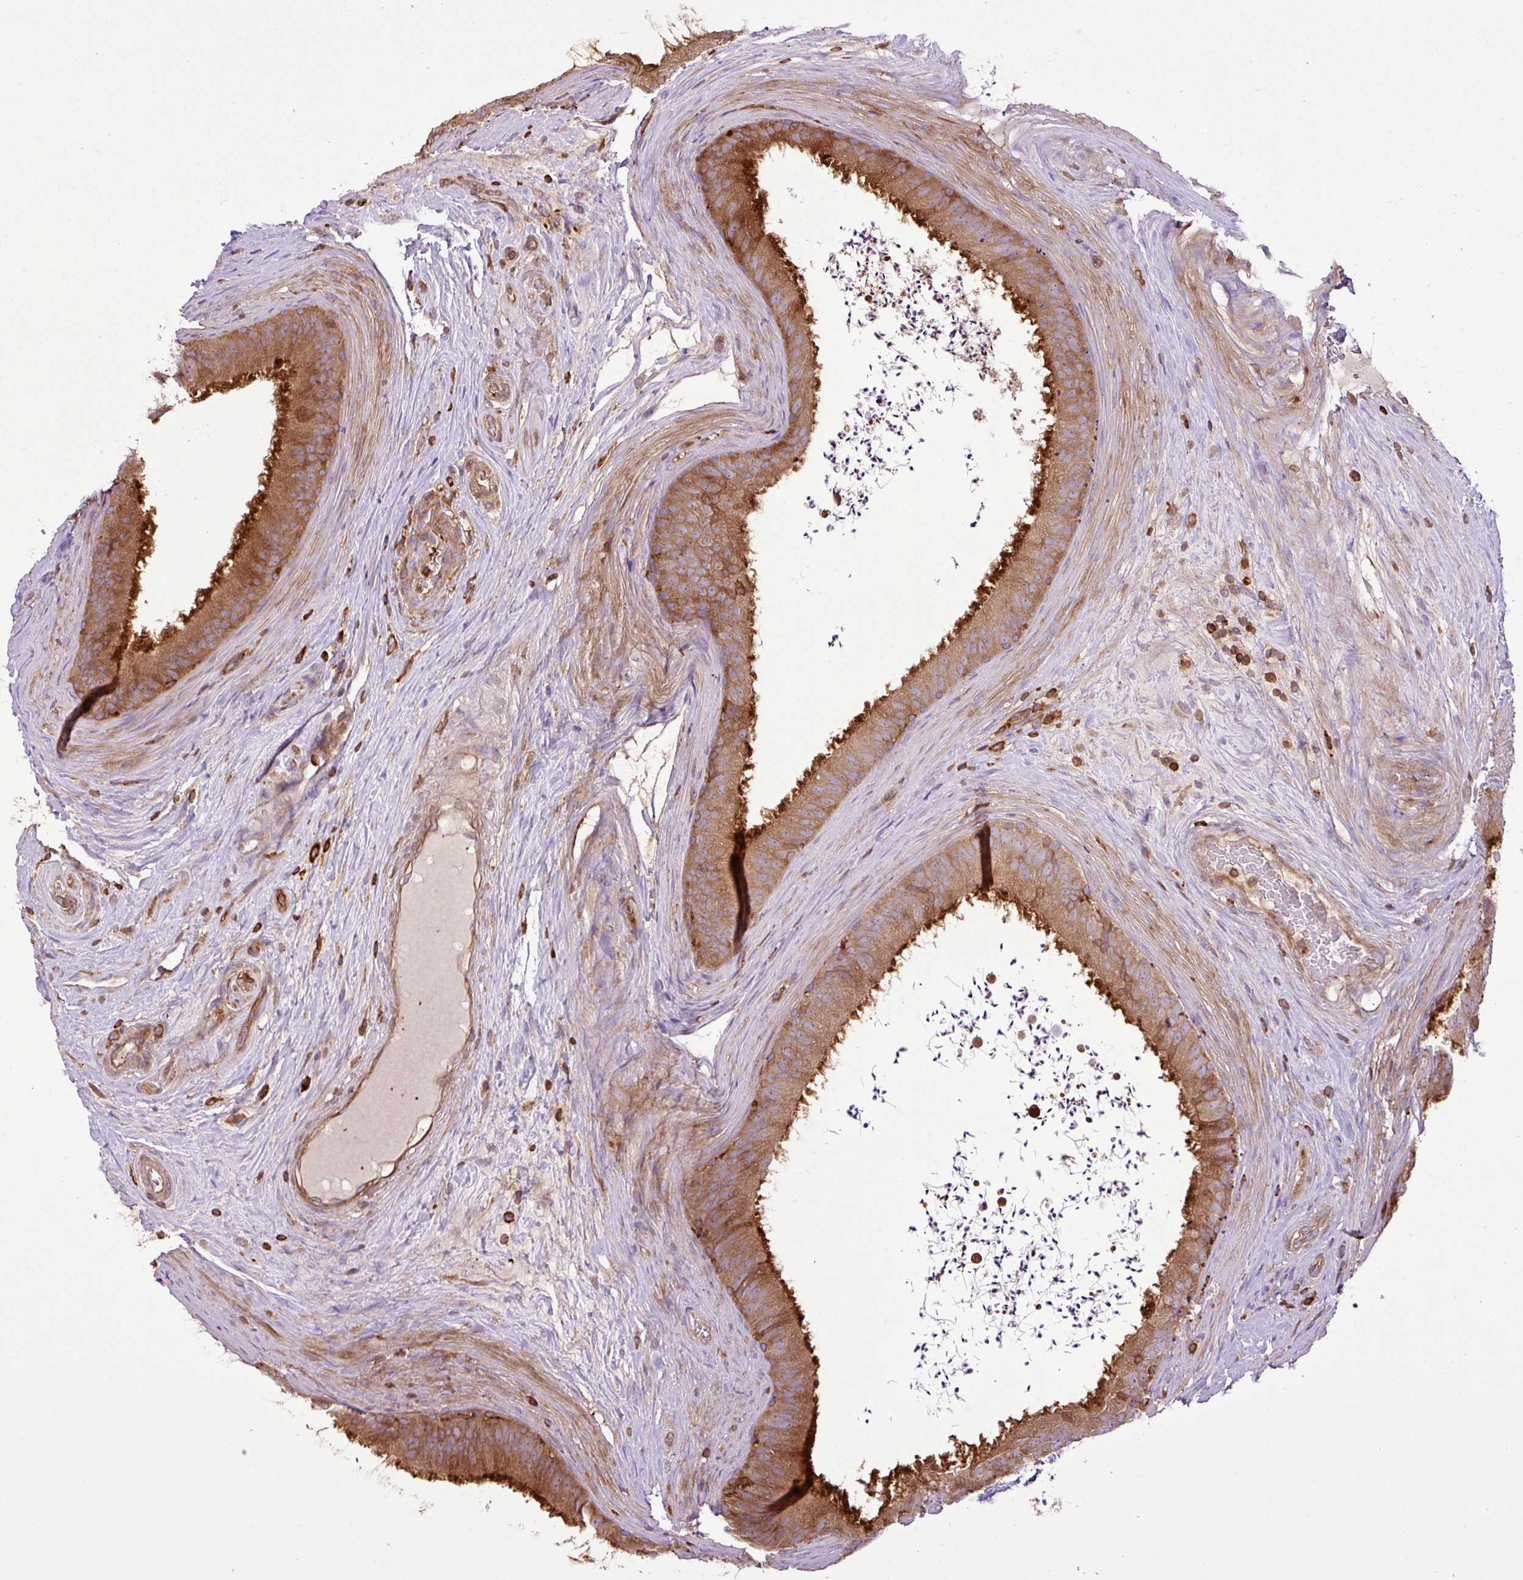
{"staining": {"intensity": "strong", "quantity": "25%-75%", "location": "cytoplasmic/membranous"}, "tissue": "epididymis", "cell_type": "Glandular cells", "image_type": "normal", "snomed": [{"axis": "morphology", "description": "Normal tissue, NOS"}, {"axis": "topography", "description": "Testis"}, {"axis": "topography", "description": "Epididymis"}], "caption": "DAB (3,3'-diaminobenzidine) immunohistochemical staining of normal human epididymis exhibits strong cytoplasmic/membranous protein expression in approximately 25%-75% of glandular cells. The staining was performed using DAB (3,3'-diaminobenzidine), with brown indicating positive protein expression. Nuclei are stained blue with hematoxylin.", "gene": "PGAP6", "patient": {"sex": "male", "age": 41}}